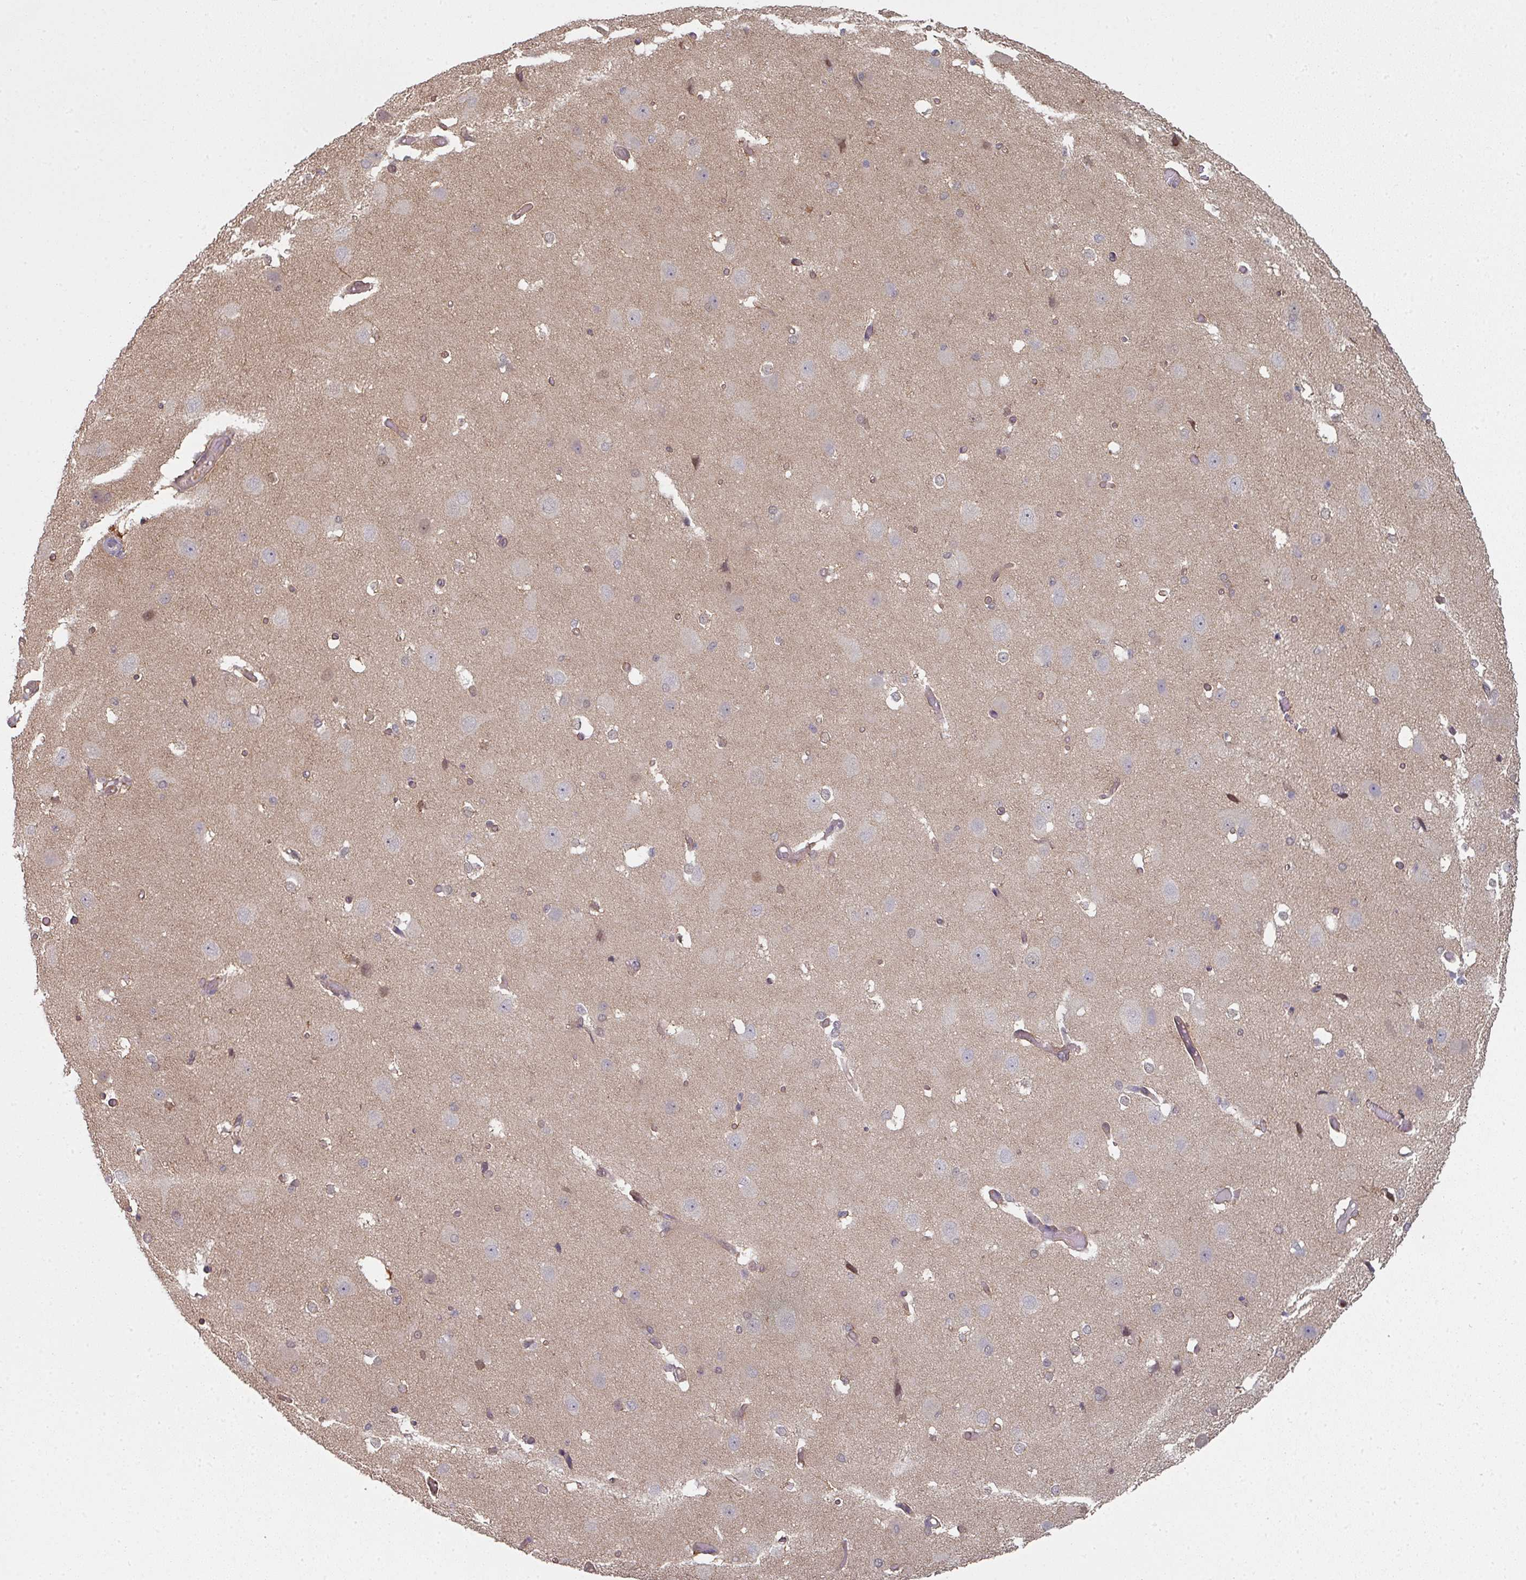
{"staining": {"intensity": "moderate", "quantity": "25%-75%", "location": "cytoplasmic/membranous"}, "tissue": "cerebral cortex", "cell_type": "Endothelial cells", "image_type": "normal", "snomed": [{"axis": "morphology", "description": "Normal tissue, NOS"}, {"axis": "morphology", "description": "Inflammation, NOS"}, {"axis": "topography", "description": "Cerebral cortex"}], "caption": "High-magnification brightfield microscopy of unremarkable cerebral cortex stained with DAB (brown) and counterstained with hematoxylin (blue). endothelial cells exhibit moderate cytoplasmic/membranous positivity is present in about25%-75% of cells.", "gene": "PSME3IP1", "patient": {"sex": "male", "age": 6}}